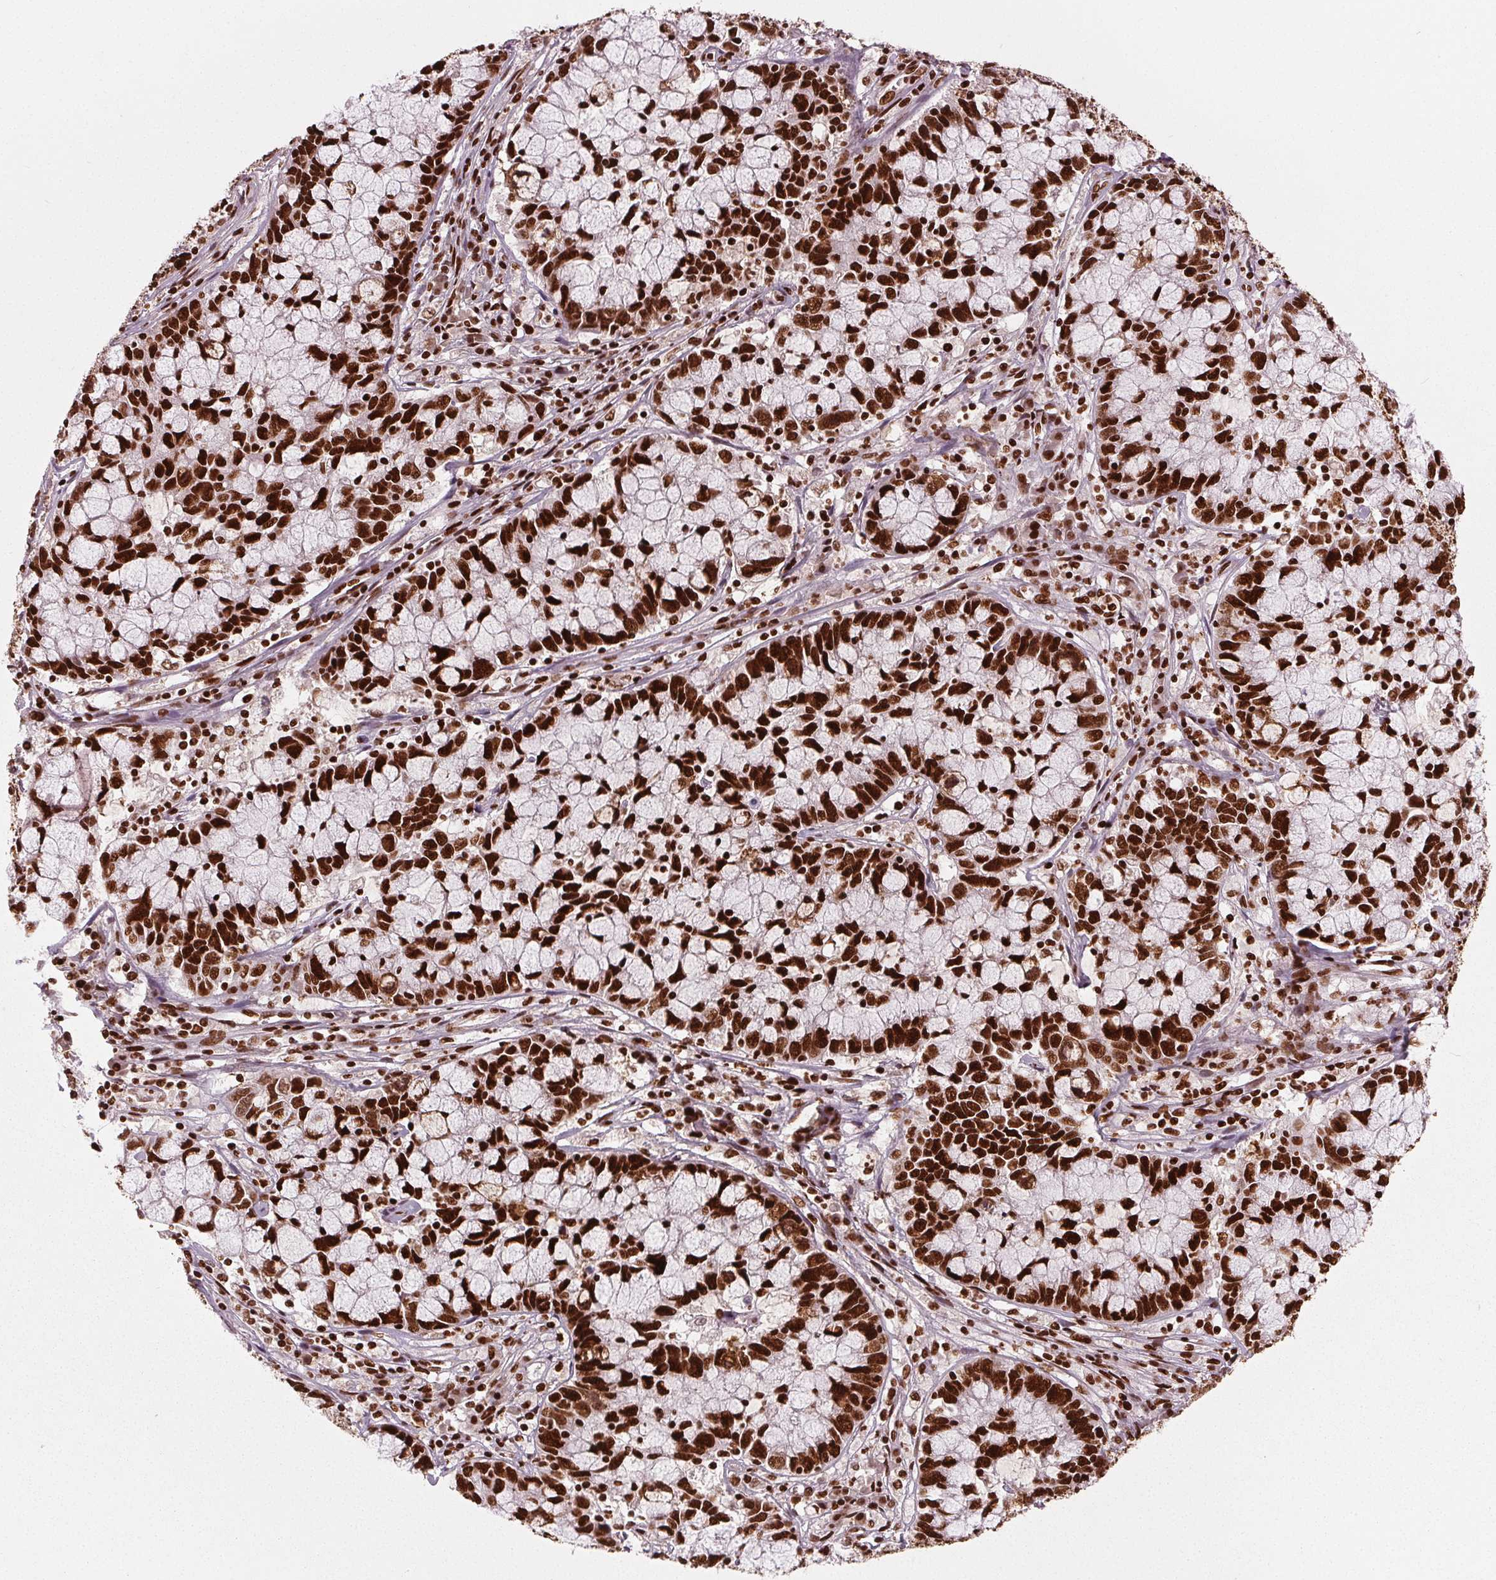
{"staining": {"intensity": "strong", "quantity": ">75%", "location": "nuclear"}, "tissue": "cervical cancer", "cell_type": "Tumor cells", "image_type": "cancer", "snomed": [{"axis": "morphology", "description": "Adenocarcinoma, NOS"}, {"axis": "topography", "description": "Cervix"}], "caption": "A photomicrograph of human adenocarcinoma (cervical) stained for a protein reveals strong nuclear brown staining in tumor cells. Ihc stains the protein of interest in brown and the nuclei are stained blue.", "gene": "BRD4", "patient": {"sex": "female", "age": 40}}